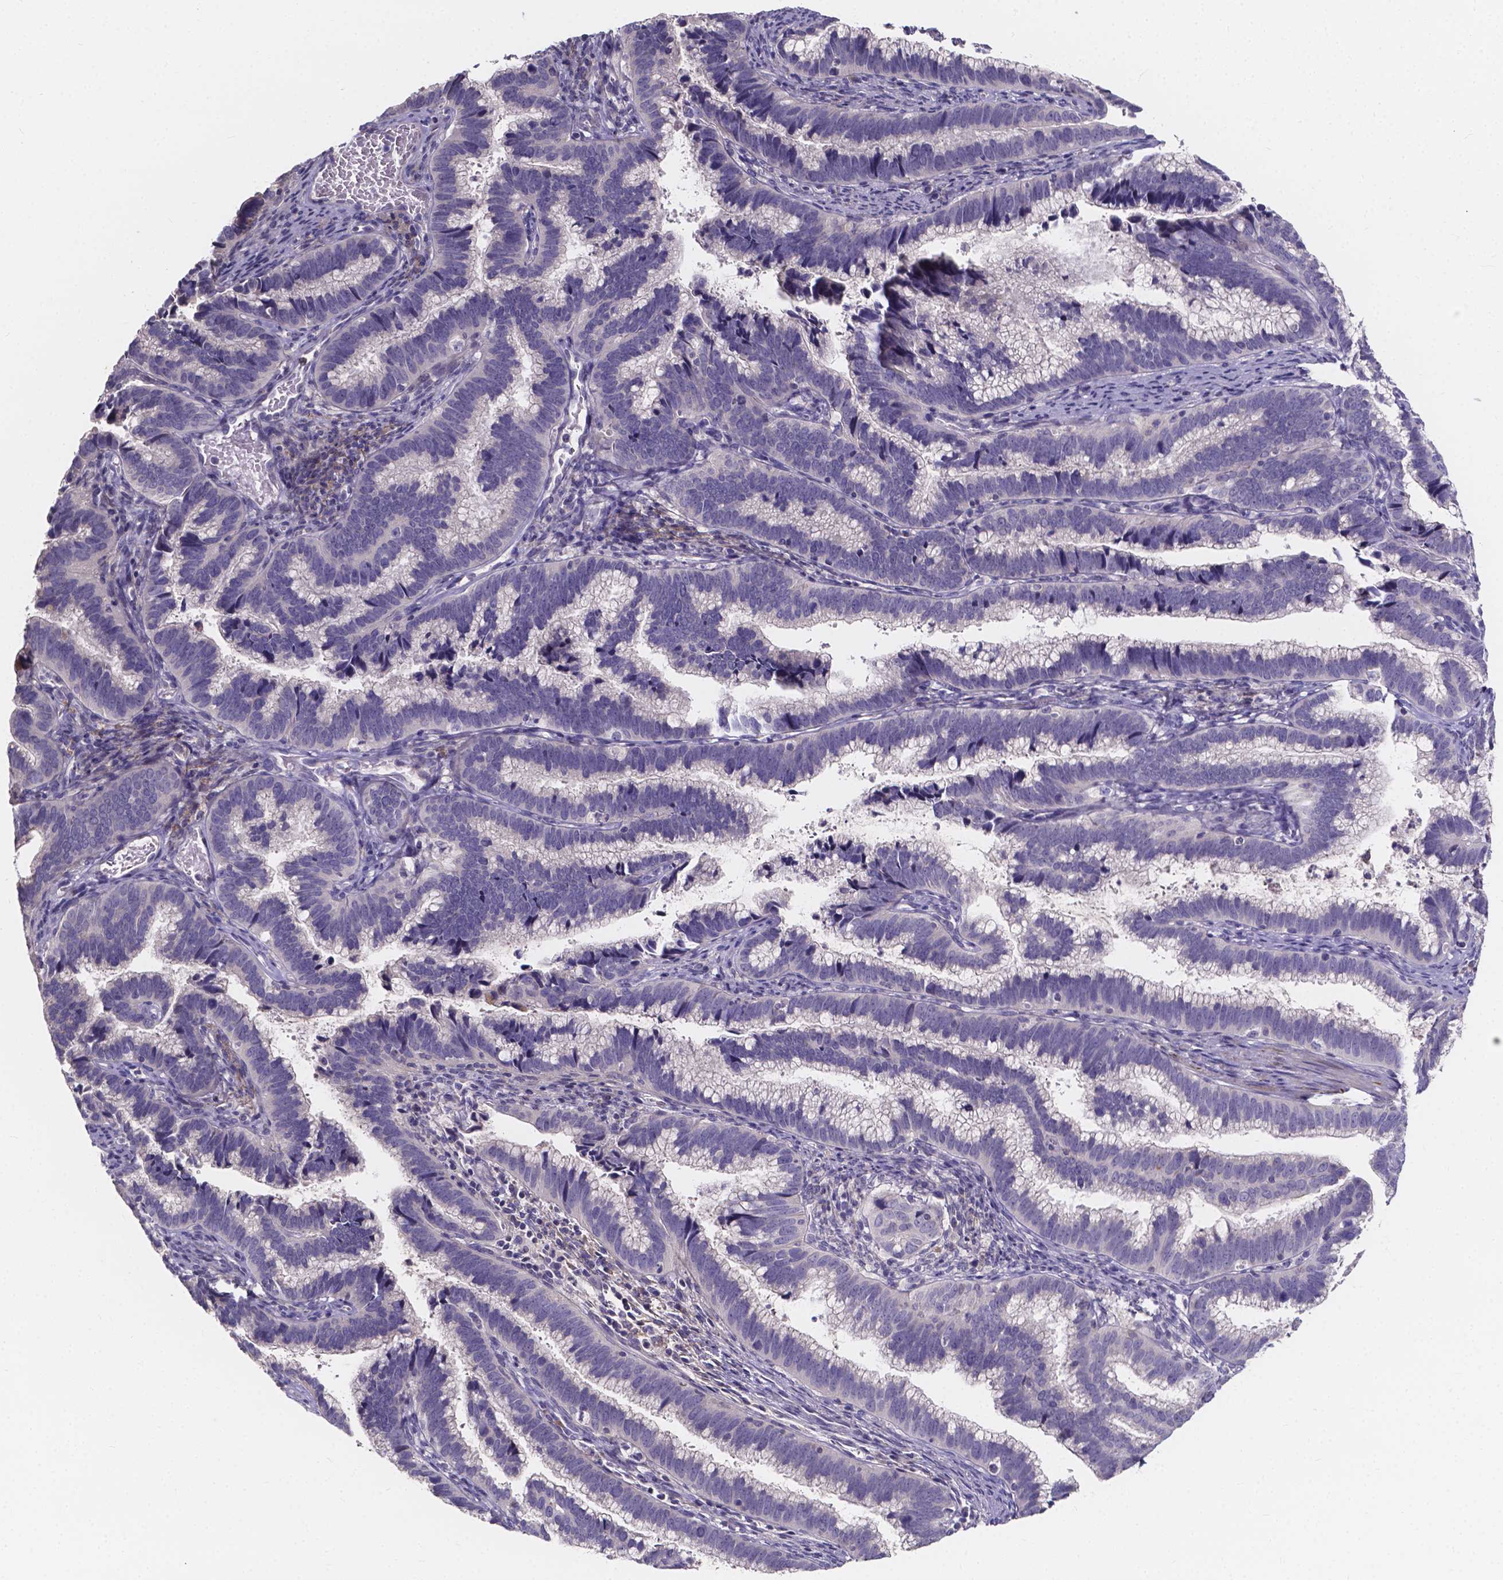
{"staining": {"intensity": "negative", "quantity": "none", "location": "none"}, "tissue": "cervical cancer", "cell_type": "Tumor cells", "image_type": "cancer", "snomed": [{"axis": "morphology", "description": "Adenocarcinoma, NOS"}, {"axis": "topography", "description": "Cervix"}], "caption": "Immunohistochemistry (IHC) of cervical adenocarcinoma reveals no expression in tumor cells. (Brightfield microscopy of DAB (3,3'-diaminobenzidine) immunohistochemistry at high magnification).", "gene": "SPOCD1", "patient": {"sex": "female", "age": 61}}